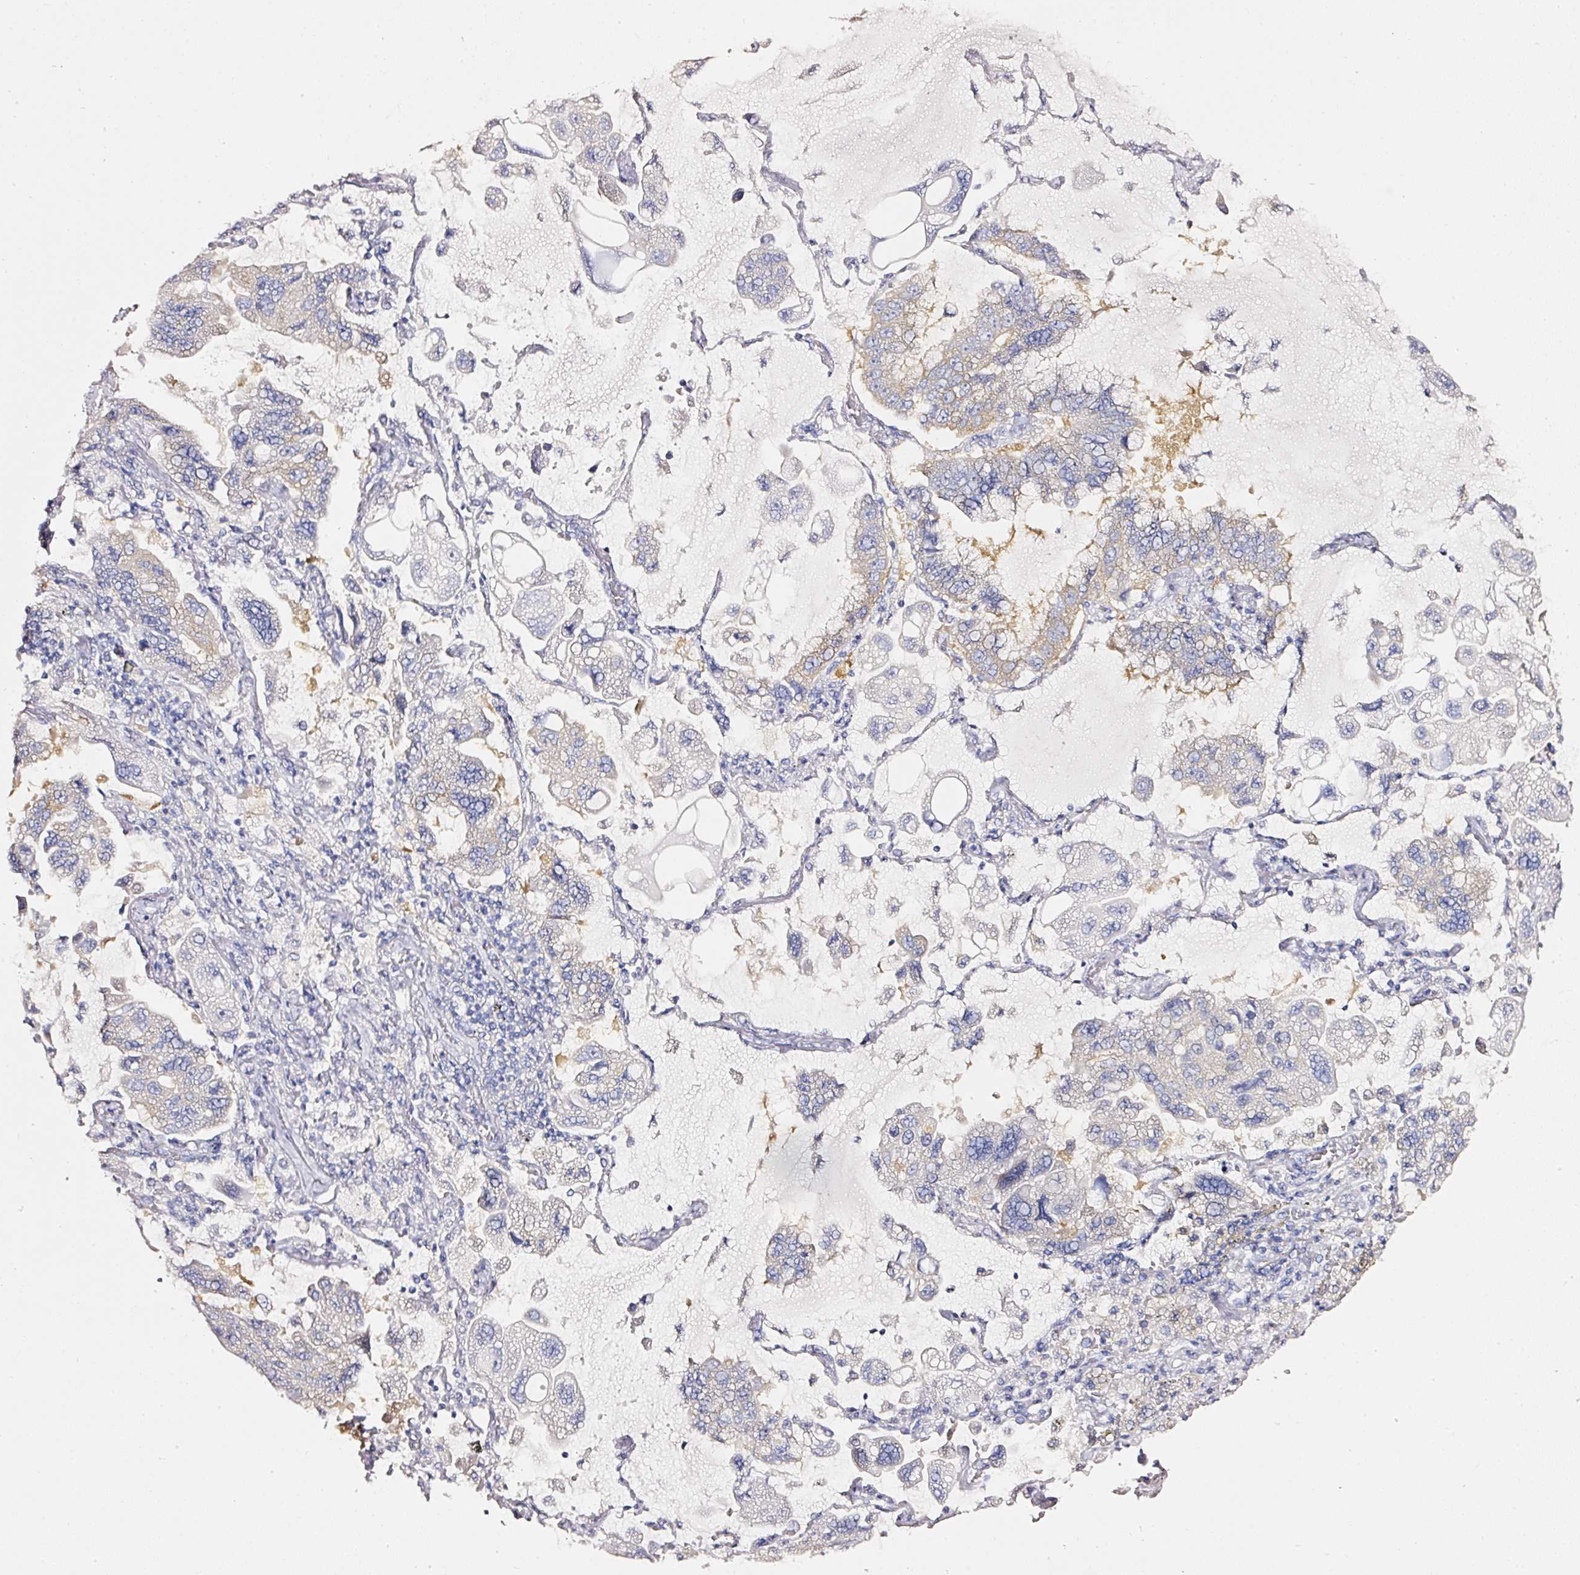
{"staining": {"intensity": "moderate", "quantity": "25%-75%", "location": "cytoplasmic/membranous"}, "tissue": "lung cancer", "cell_type": "Tumor cells", "image_type": "cancer", "snomed": [{"axis": "morphology", "description": "Adenocarcinoma, NOS"}, {"axis": "topography", "description": "Lung"}], "caption": "Lung cancer (adenocarcinoma) stained with immunohistochemistry exhibits moderate cytoplasmic/membranous positivity in approximately 25%-75% of tumor cells.", "gene": "PDXDC1", "patient": {"sex": "male", "age": 64}}